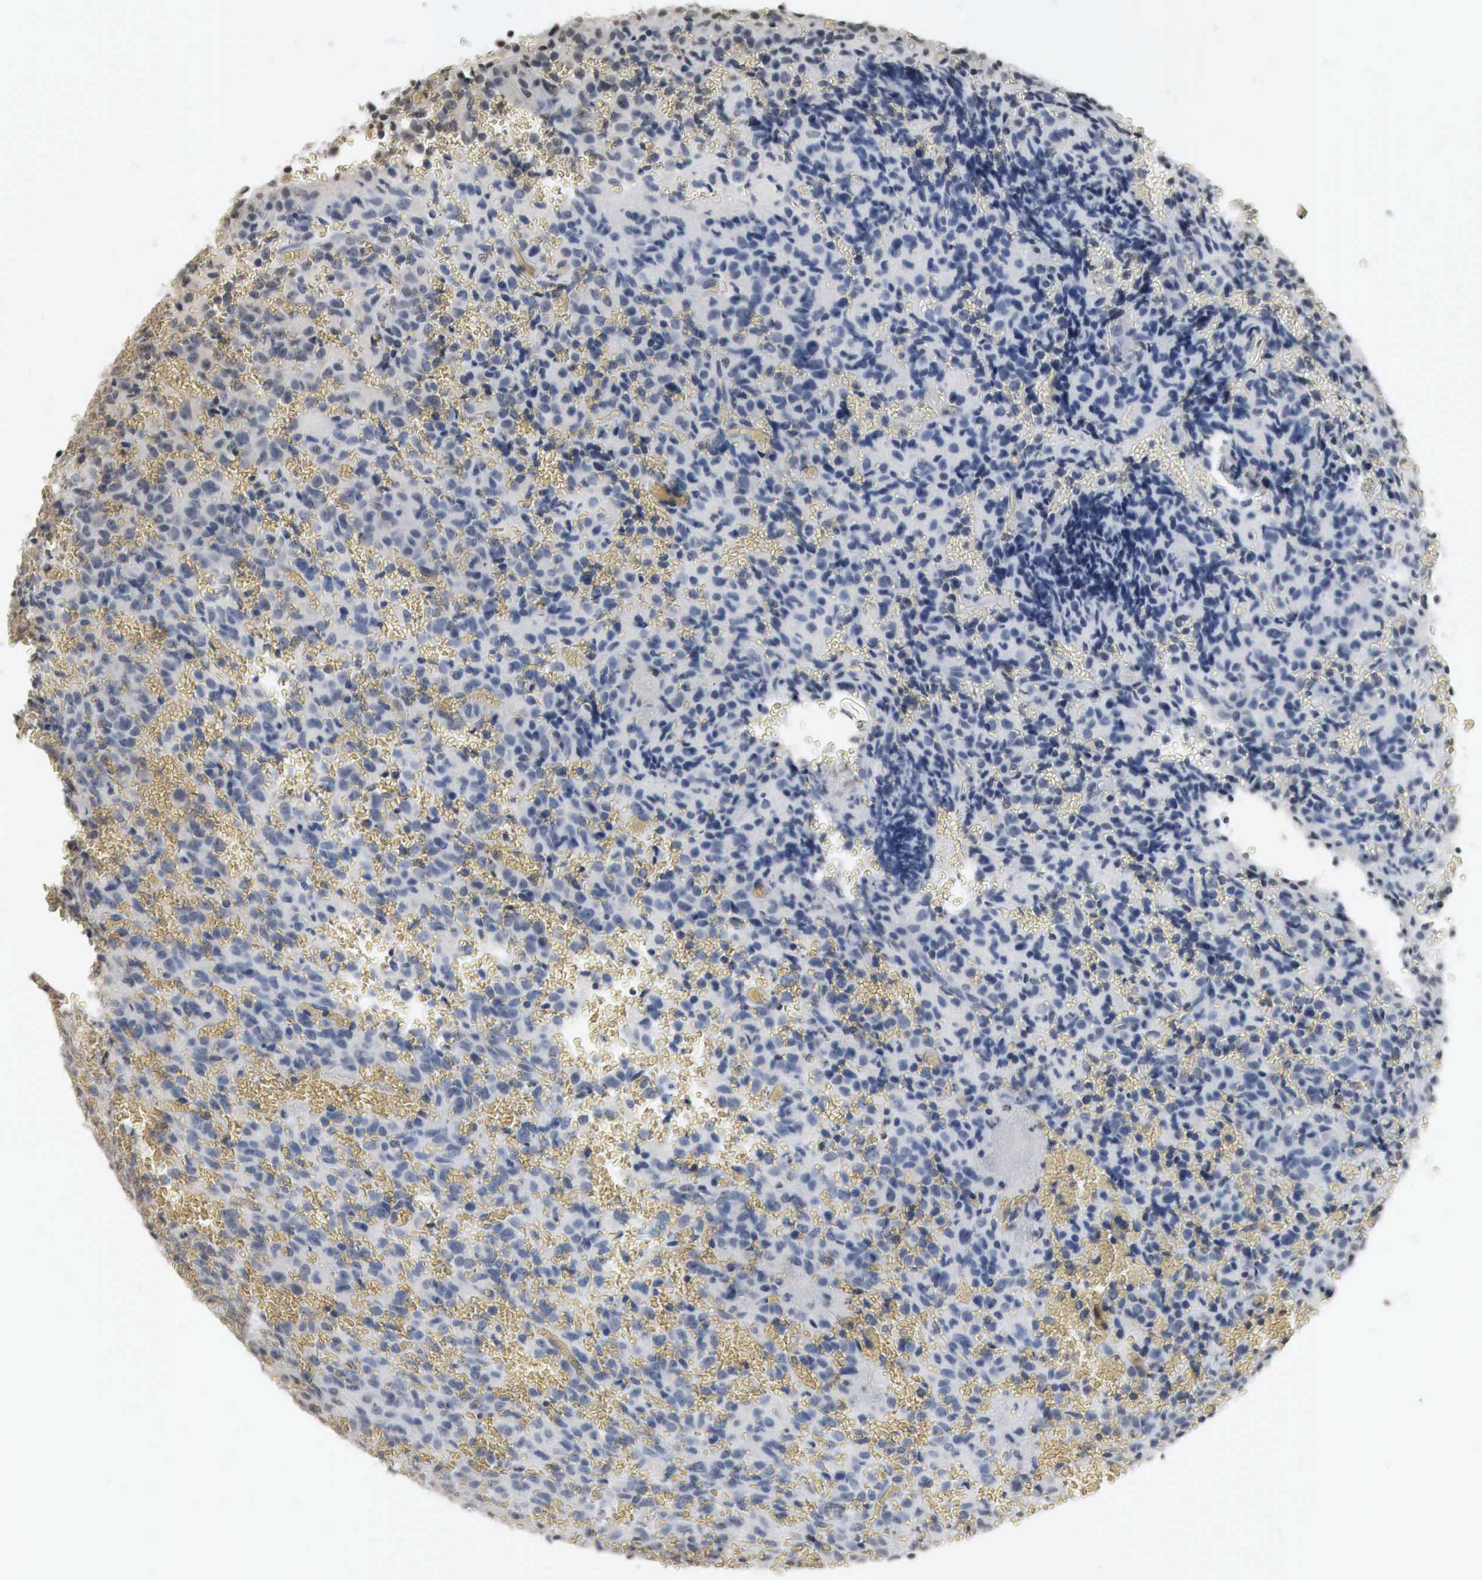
{"staining": {"intensity": "negative", "quantity": "none", "location": "none"}, "tissue": "glioma", "cell_type": "Tumor cells", "image_type": "cancer", "snomed": [{"axis": "morphology", "description": "Glioma, malignant, High grade"}, {"axis": "topography", "description": "Brain"}], "caption": "This is a photomicrograph of immunohistochemistry staining of glioma, which shows no expression in tumor cells.", "gene": "ERBB4", "patient": {"sex": "male", "age": 56}}